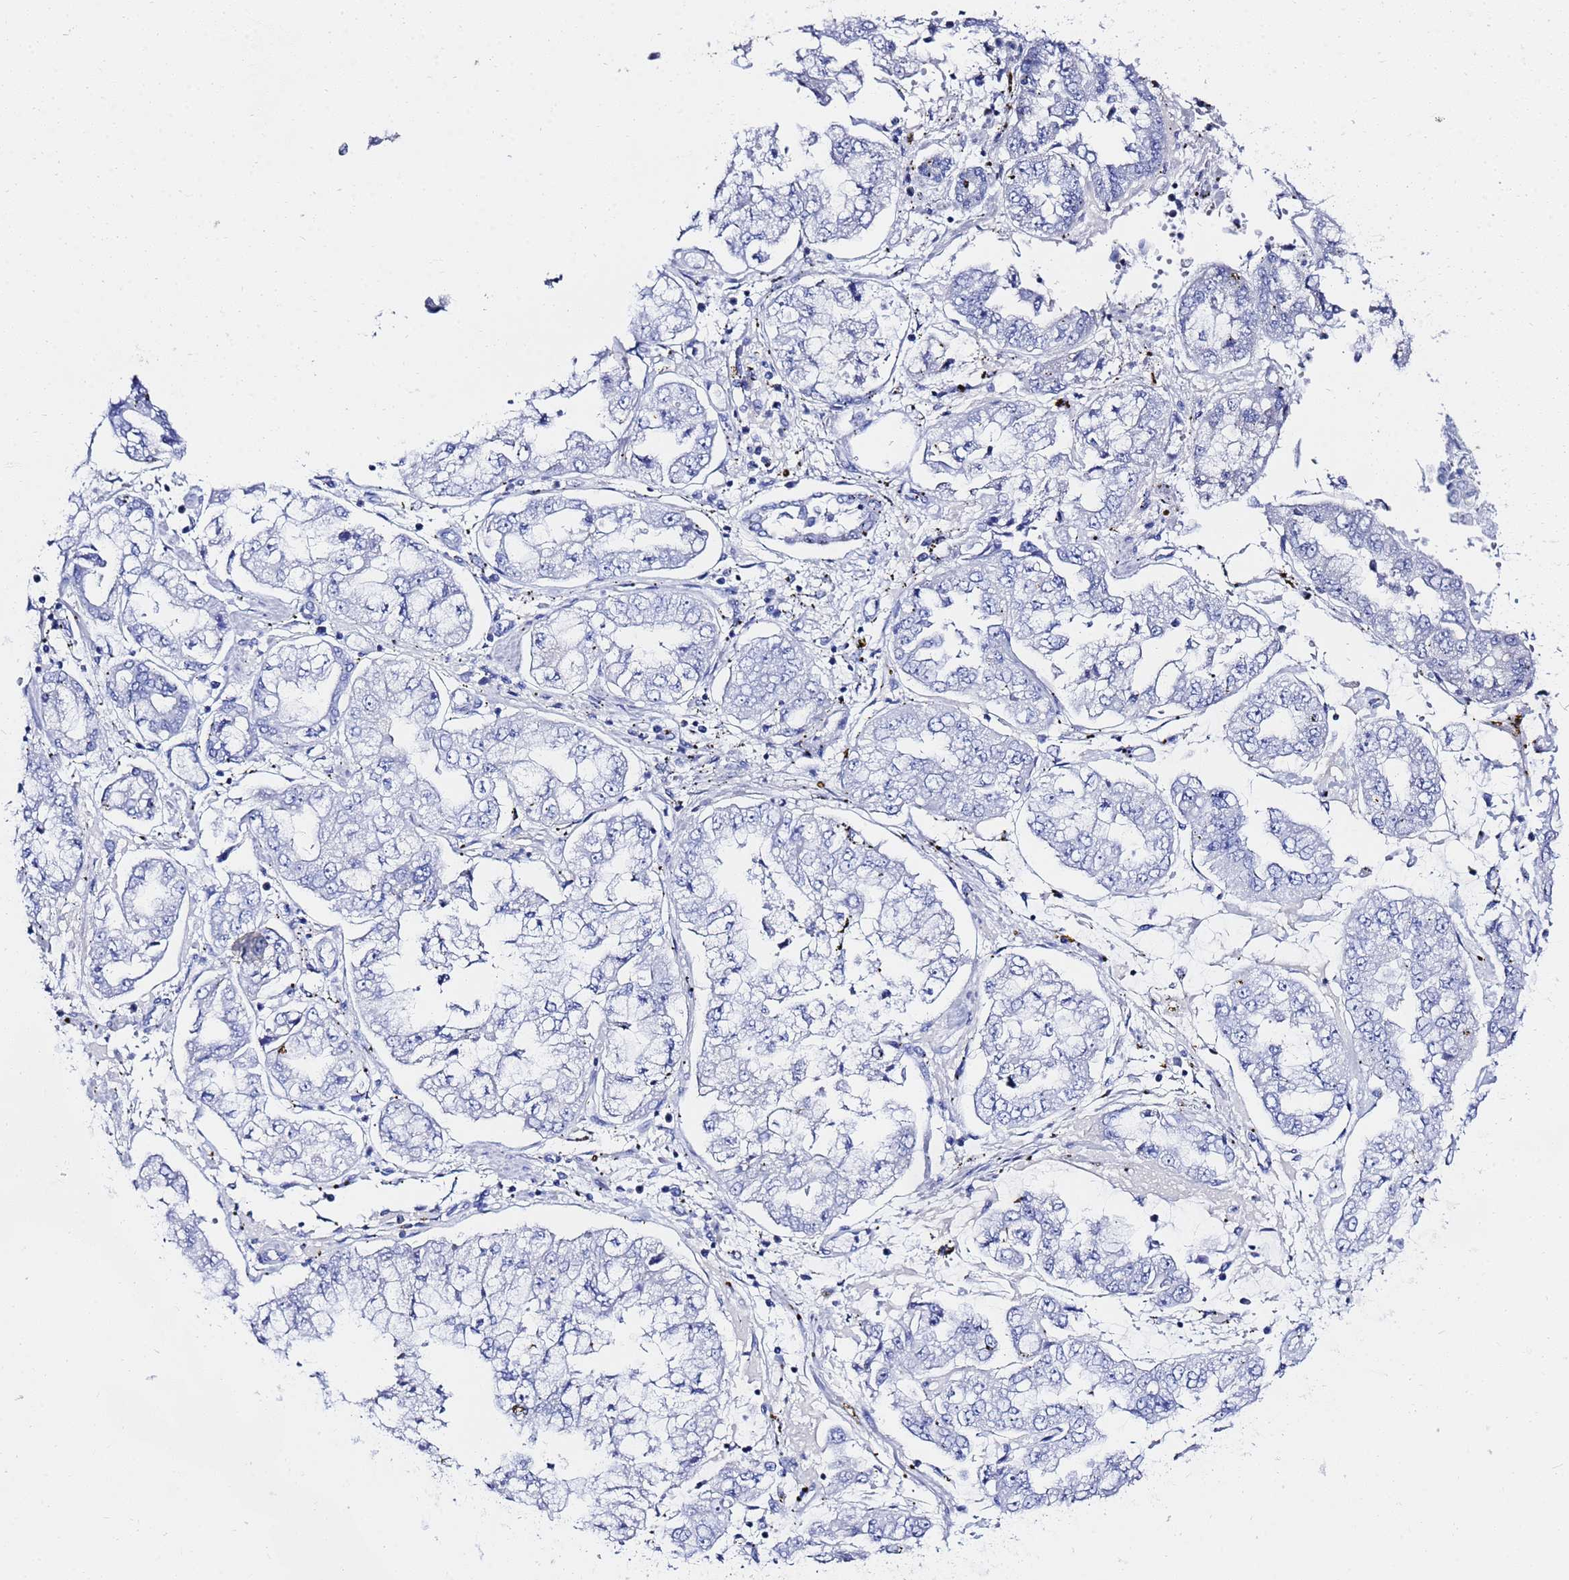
{"staining": {"intensity": "negative", "quantity": "none", "location": "none"}, "tissue": "stomach cancer", "cell_type": "Tumor cells", "image_type": "cancer", "snomed": [{"axis": "morphology", "description": "Adenocarcinoma, NOS"}, {"axis": "topography", "description": "Stomach"}], "caption": "A photomicrograph of stomach adenocarcinoma stained for a protein reveals no brown staining in tumor cells.", "gene": "GGT1", "patient": {"sex": "male", "age": 76}}